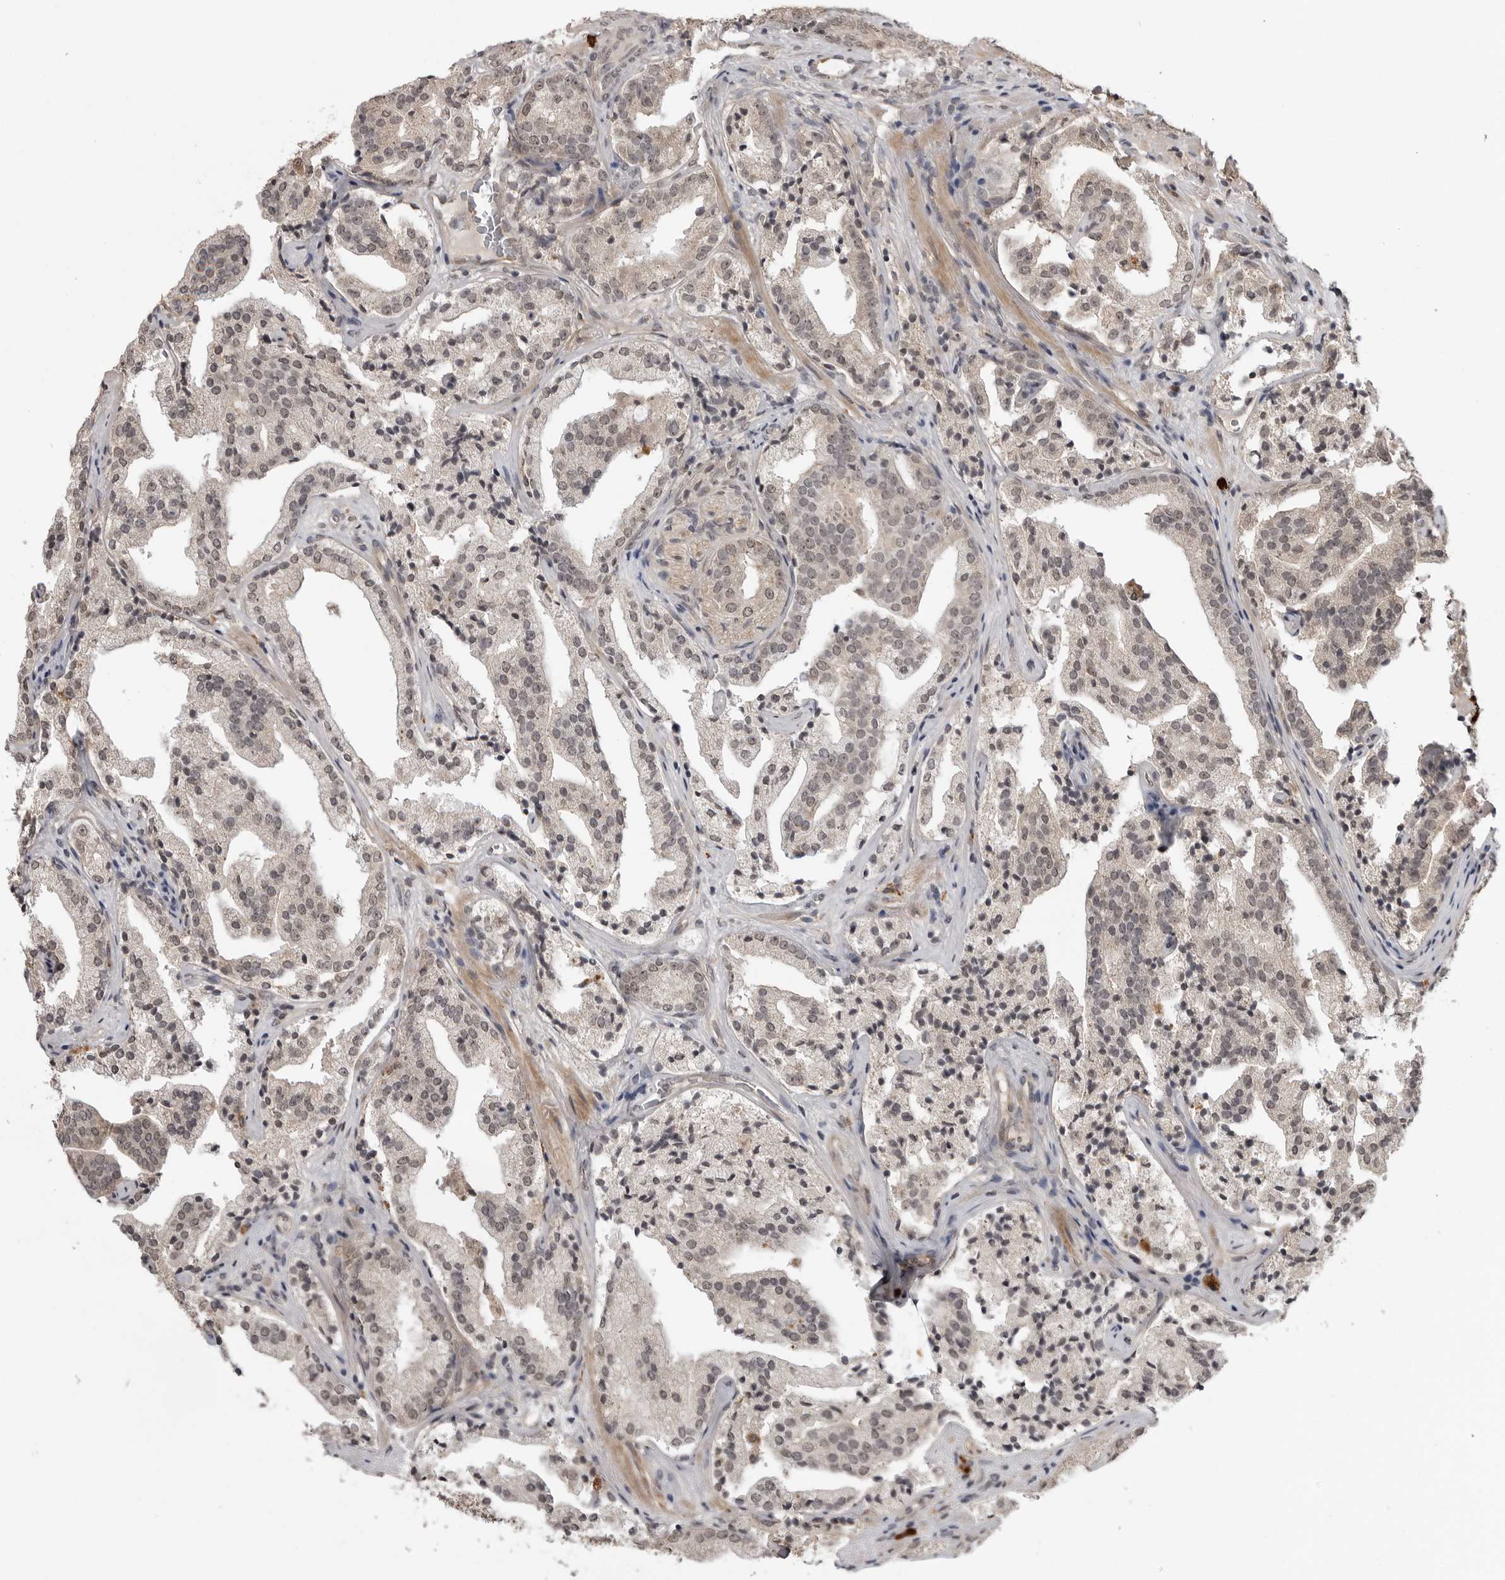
{"staining": {"intensity": "weak", "quantity": "25%-75%", "location": "cytoplasmic/membranous,nuclear"}, "tissue": "prostate cancer", "cell_type": "Tumor cells", "image_type": "cancer", "snomed": [{"axis": "morphology", "description": "Adenocarcinoma, High grade"}, {"axis": "topography", "description": "Prostate"}], "caption": "Human prostate adenocarcinoma (high-grade) stained for a protein (brown) displays weak cytoplasmic/membranous and nuclear positive staining in about 25%-75% of tumor cells.", "gene": "IL24", "patient": {"sex": "male", "age": 57}}